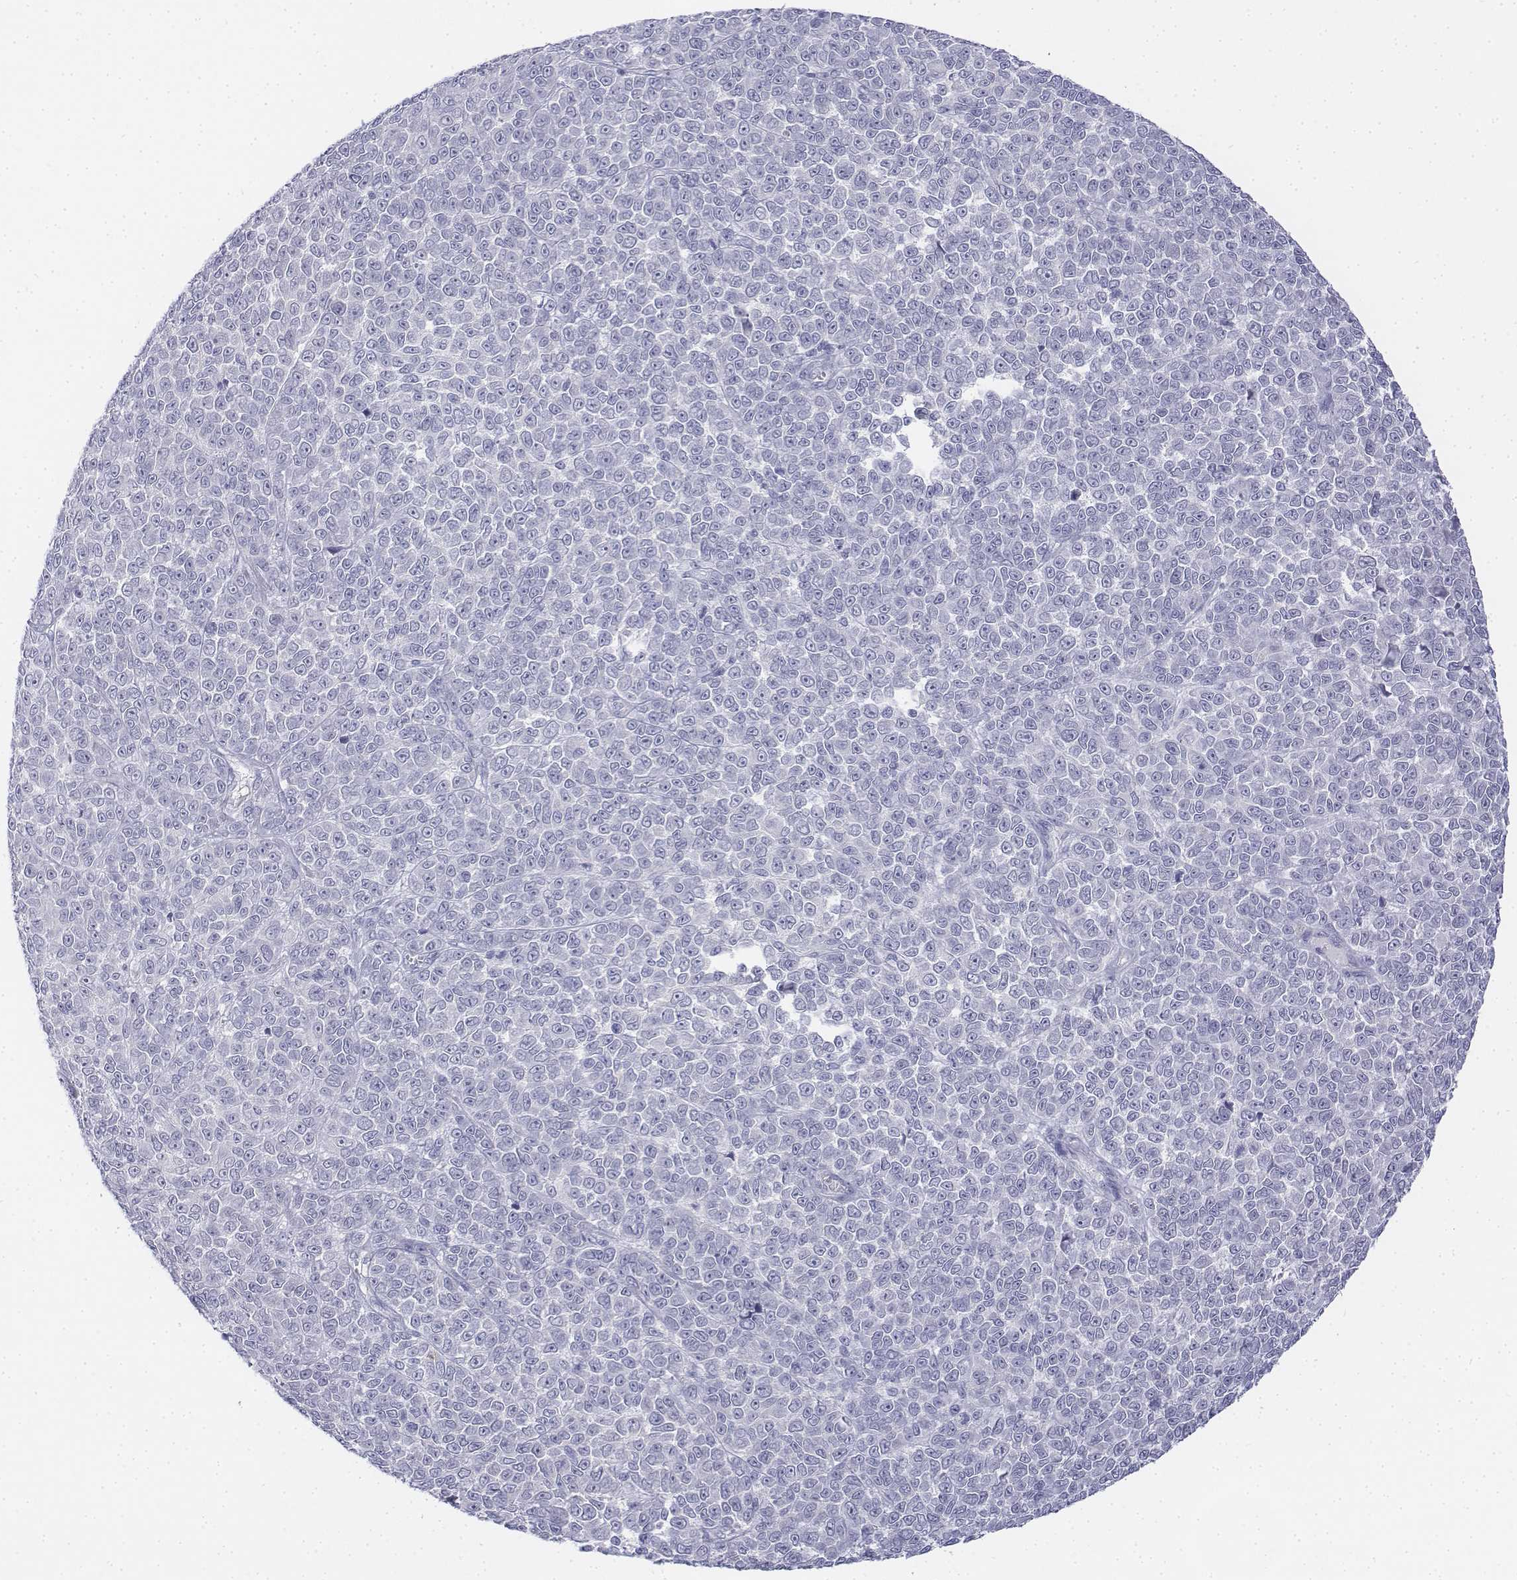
{"staining": {"intensity": "negative", "quantity": "none", "location": "none"}, "tissue": "melanoma", "cell_type": "Tumor cells", "image_type": "cancer", "snomed": [{"axis": "morphology", "description": "Malignant melanoma, NOS"}, {"axis": "topography", "description": "Skin"}], "caption": "Malignant melanoma was stained to show a protein in brown. There is no significant expression in tumor cells. Nuclei are stained in blue.", "gene": "CD3E", "patient": {"sex": "female", "age": 95}}